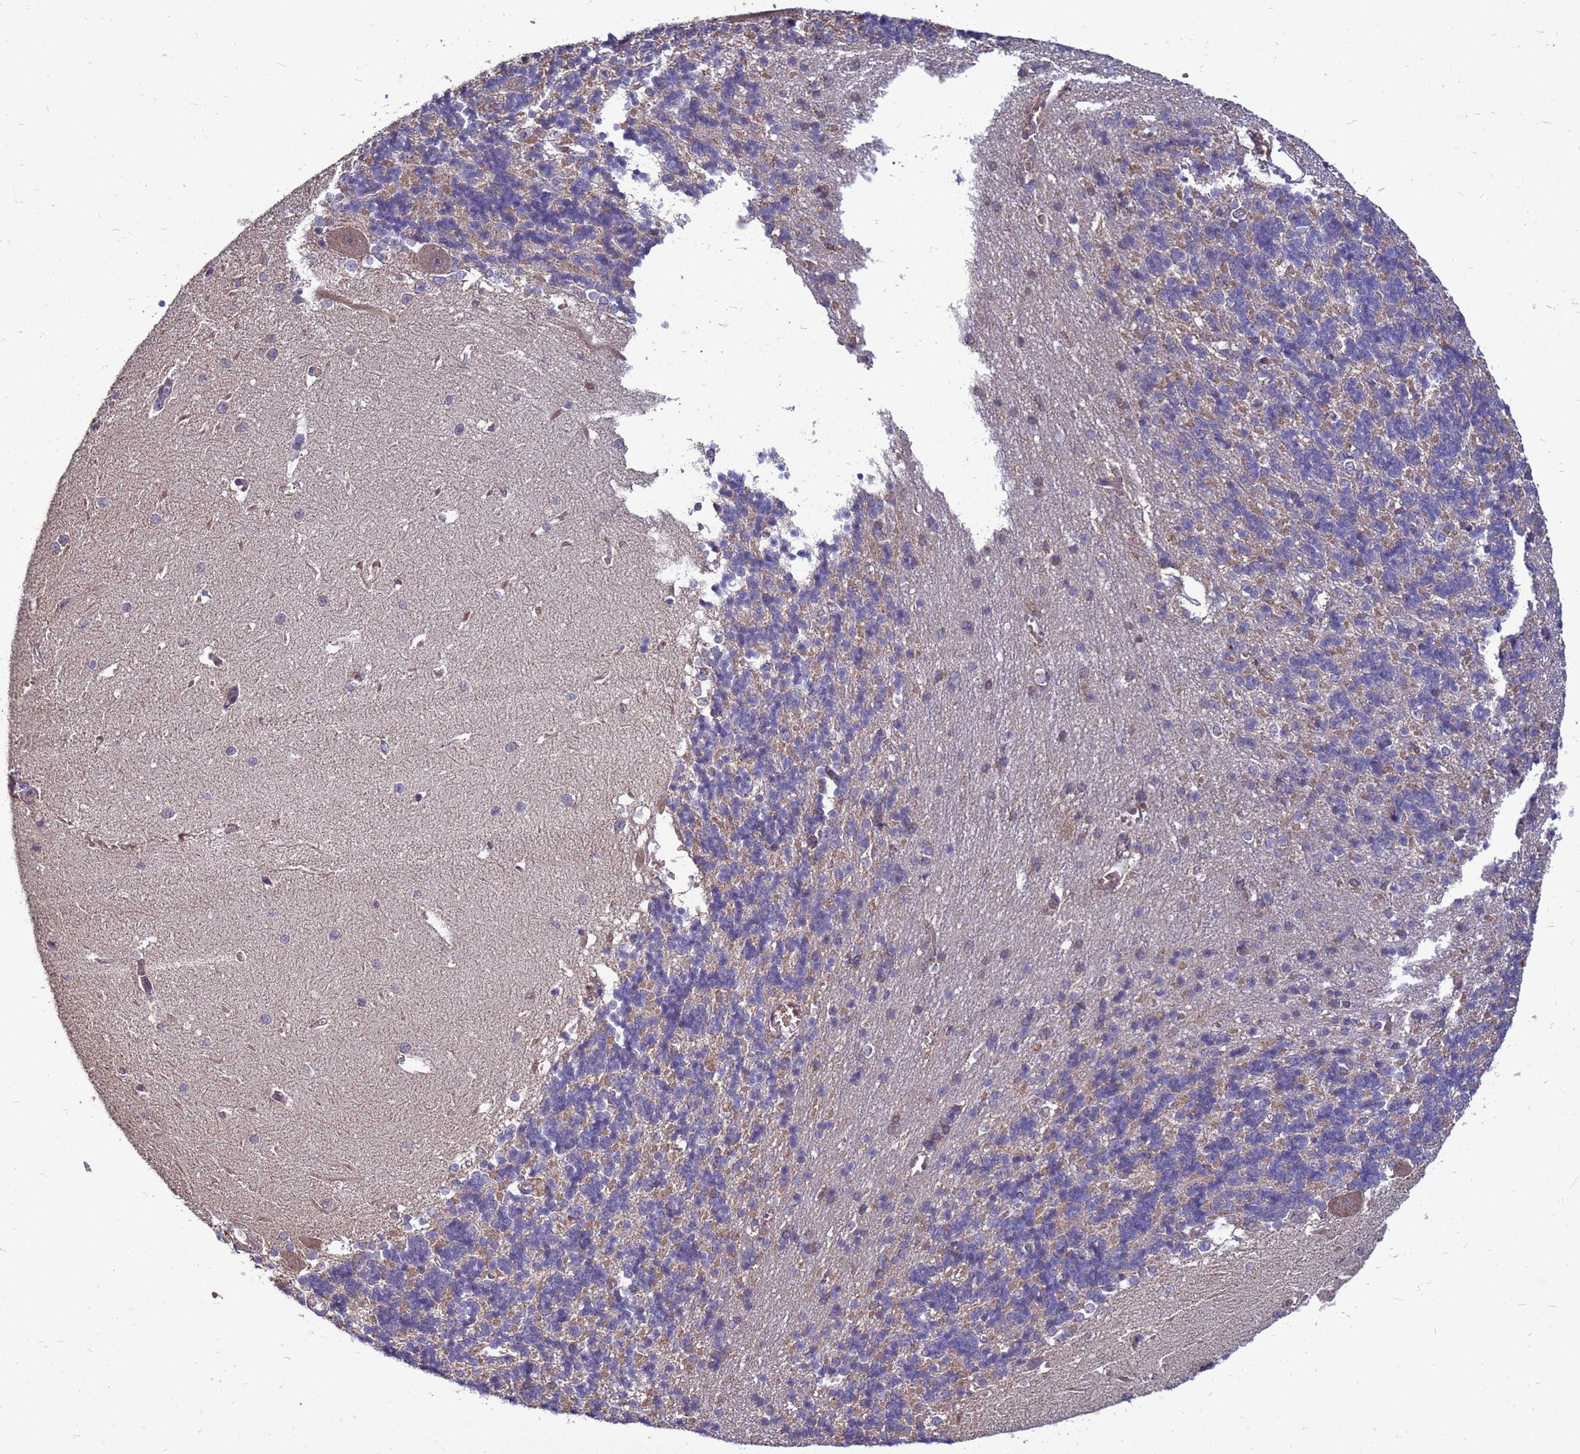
{"staining": {"intensity": "moderate", "quantity": "<25%", "location": "cytoplasmic/membranous"}, "tissue": "cerebellum", "cell_type": "Cells in granular layer", "image_type": "normal", "snomed": [{"axis": "morphology", "description": "Normal tissue, NOS"}, {"axis": "topography", "description": "Cerebellum"}], "caption": "Protein analysis of benign cerebellum displays moderate cytoplasmic/membranous staining in approximately <25% of cells in granular layer.", "gene": "EIF4EBP3", "patient": {"sex": "male", "age": 37}}